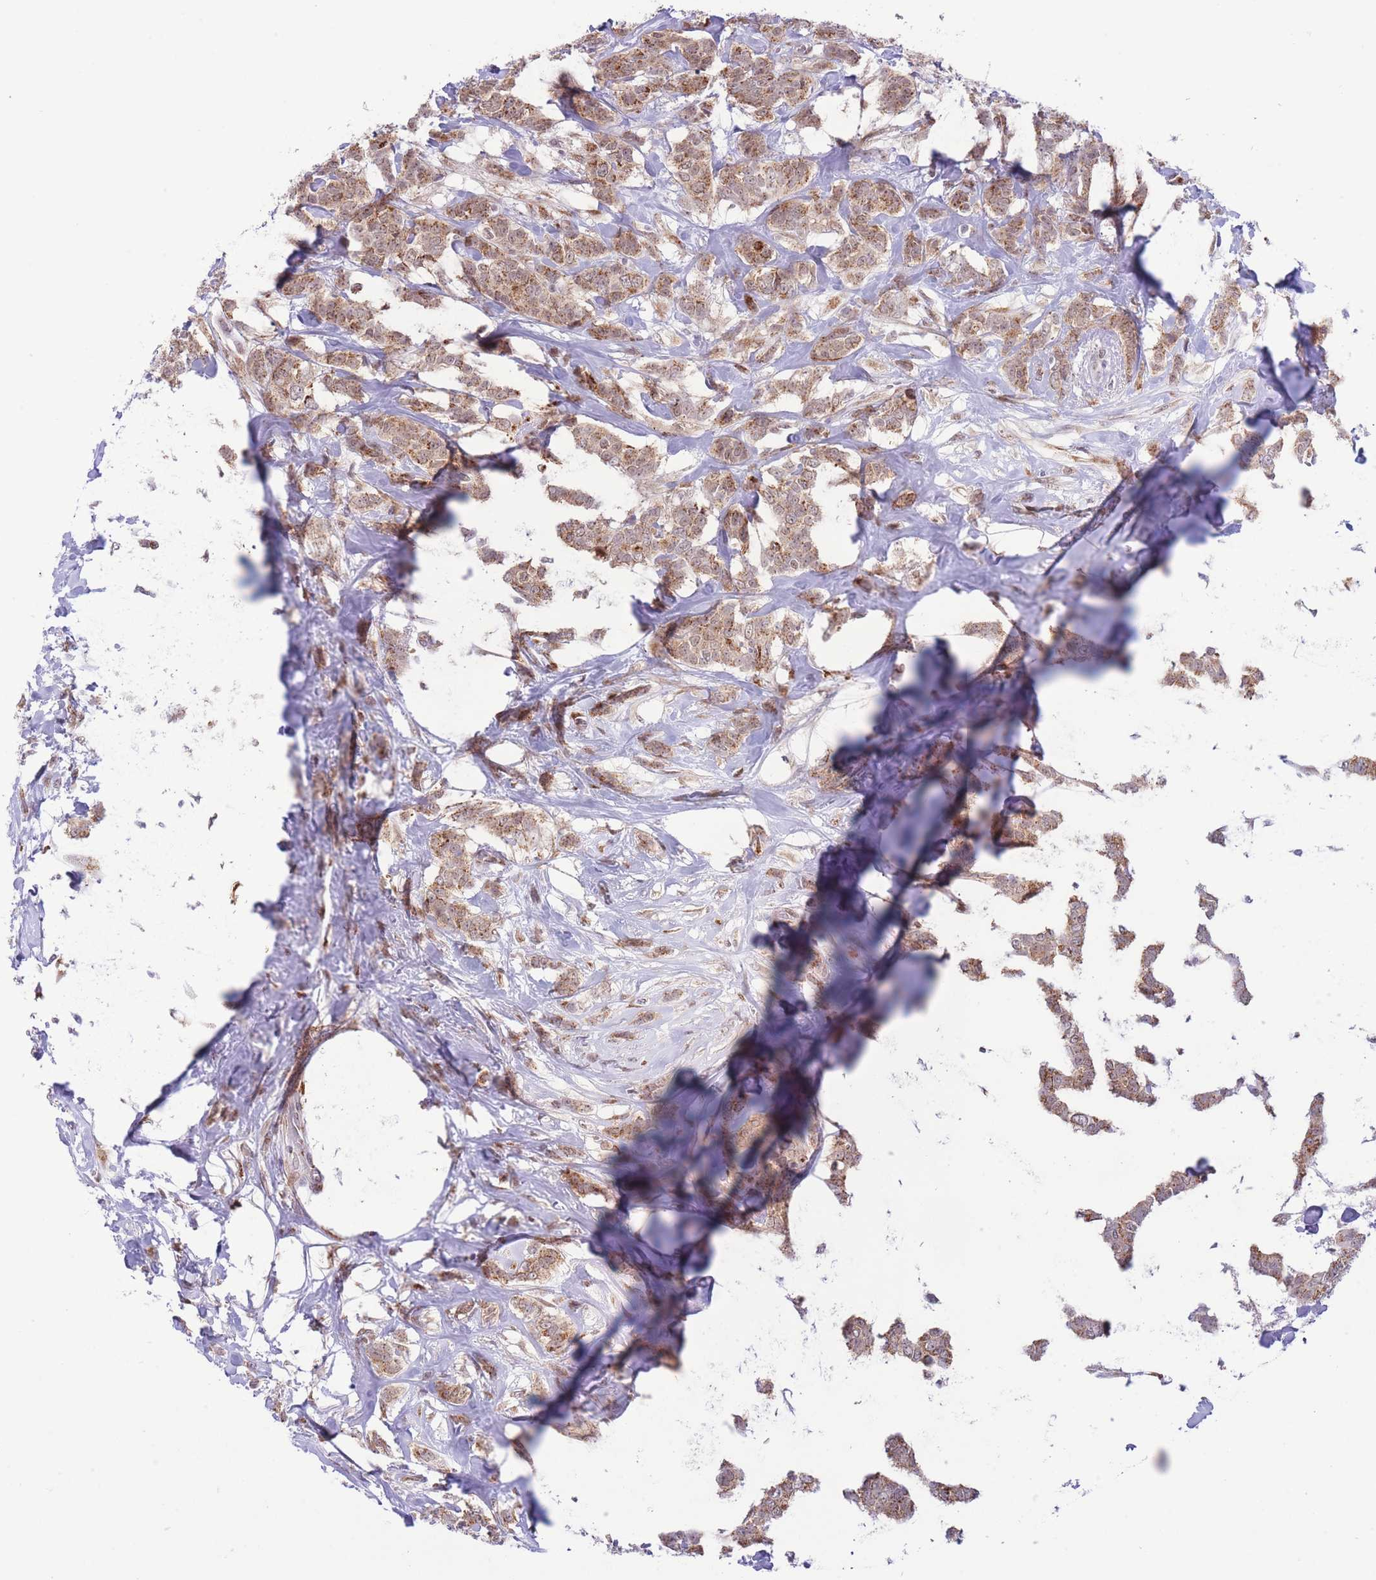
{"staining": {"intensity": "strong", "quantity": ">75%", "location": "cytoplasmic/membranous,nuclear"}, "tissue": "breast cancer", "cell_type": "Tumor cells", "image_type": "cancer", "snomed": [{"axis": "morphology", "description": "Duct carcinoma"}, {"axis": "topography", "description": "Breast"}], "caption": "Protein expression analysis of human breast cancer reveals strong cytoplasmic/membranous and nuclear staining in approximately >75% of tumor cells.", "gene": "INO80C", "patient": {"sex": "female", "age": 72}}